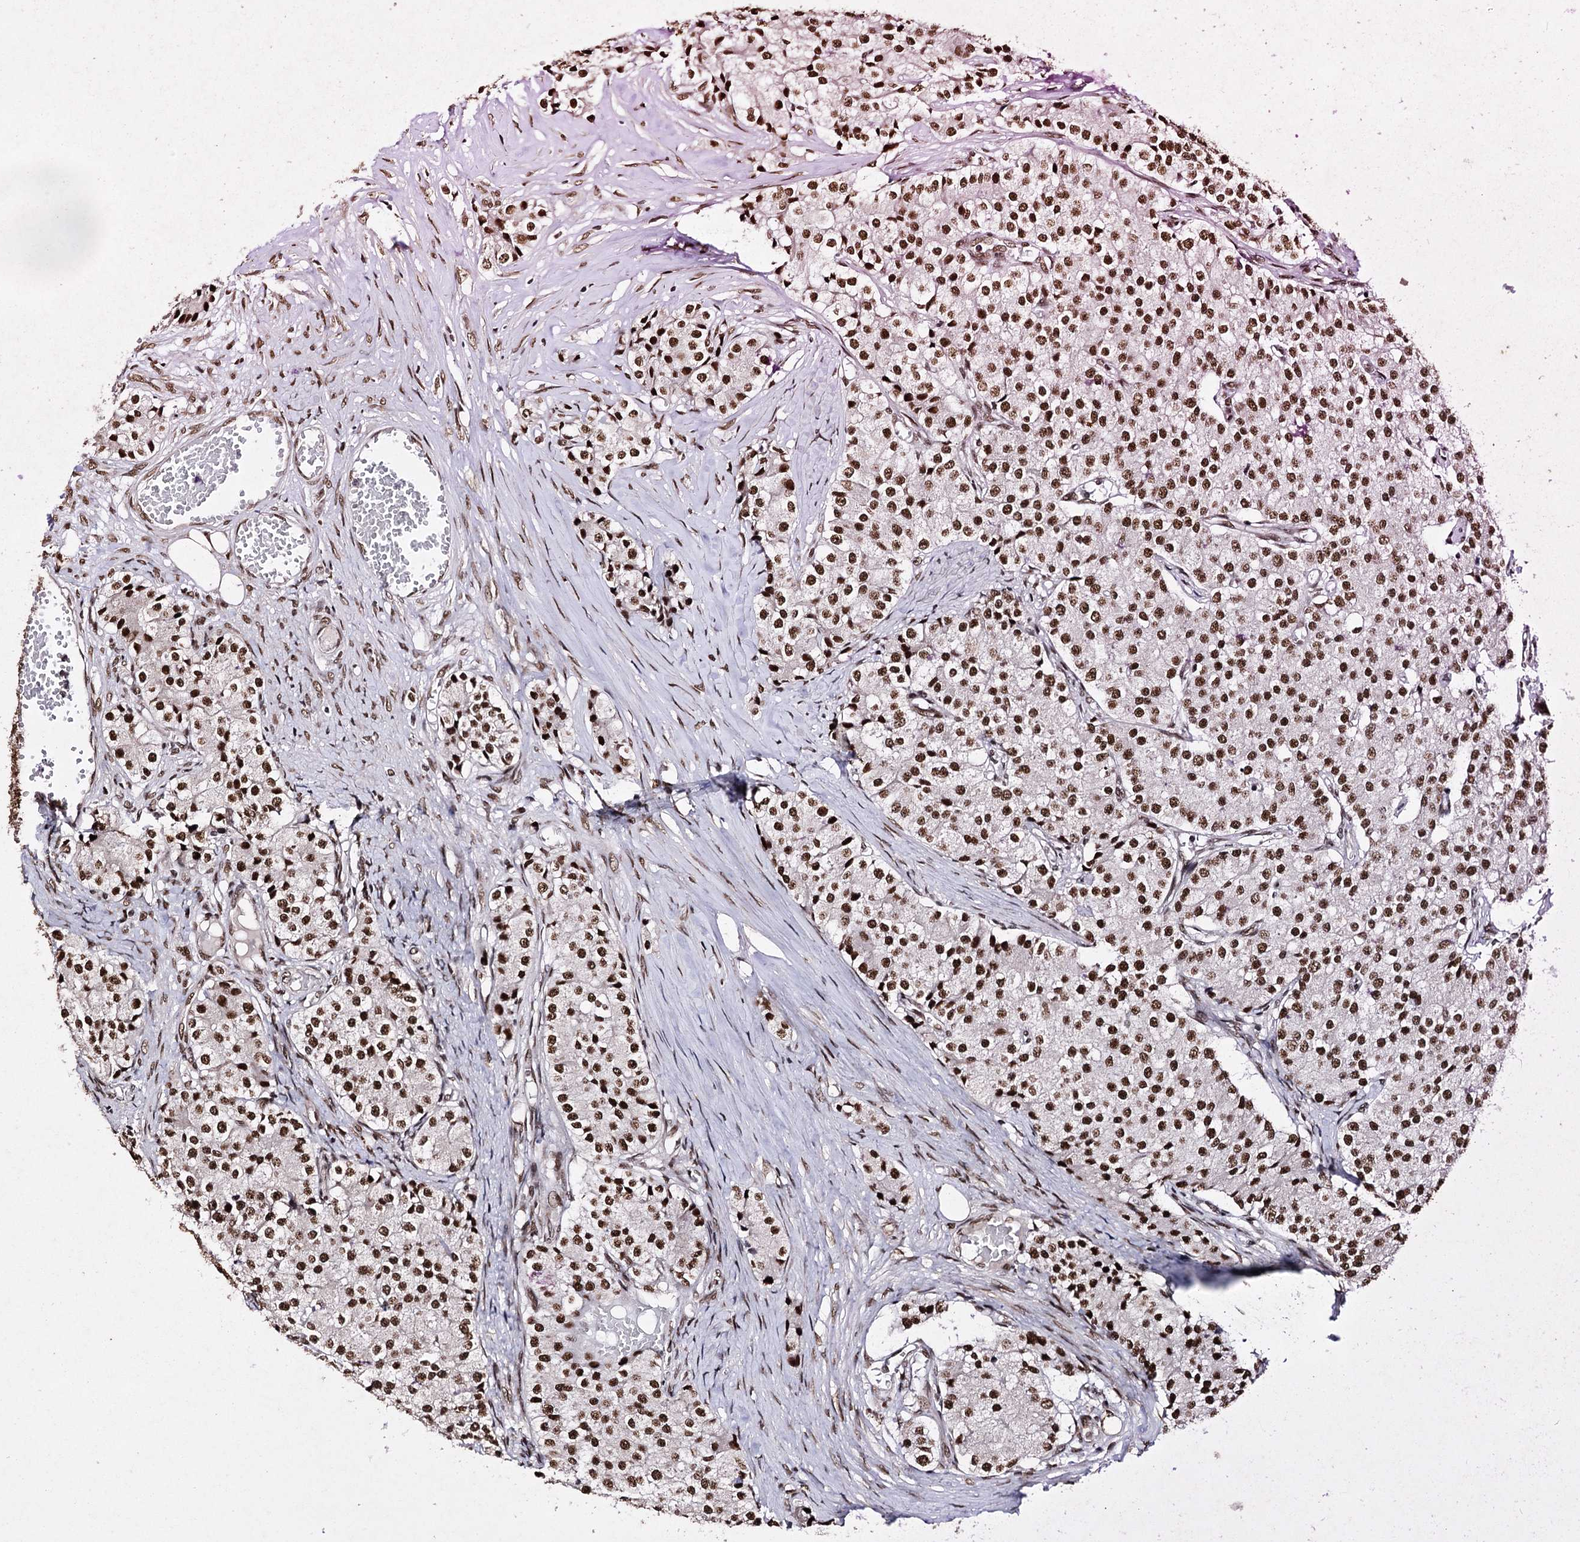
{"staining": {"intensity": "moderate", "quantity": ">75%", "location": "nuclear"}, "tissue": "carcinoid", "cell_type": "Tumor cells", "image_type": "cancer", "snomed": [{"axis": "morphology", "description": "Carcinoid, malignant, NOS"}, {"axis": "topography", "description": "Colon"}], "caption": "This is an image of immunohistochemistry (IHC) staining of malignant carcinoid, which shows moderate positivity in the nuclear of tumor cells.", "gene": "MATR3", "patient": {"sex": "female", "age": 52}}